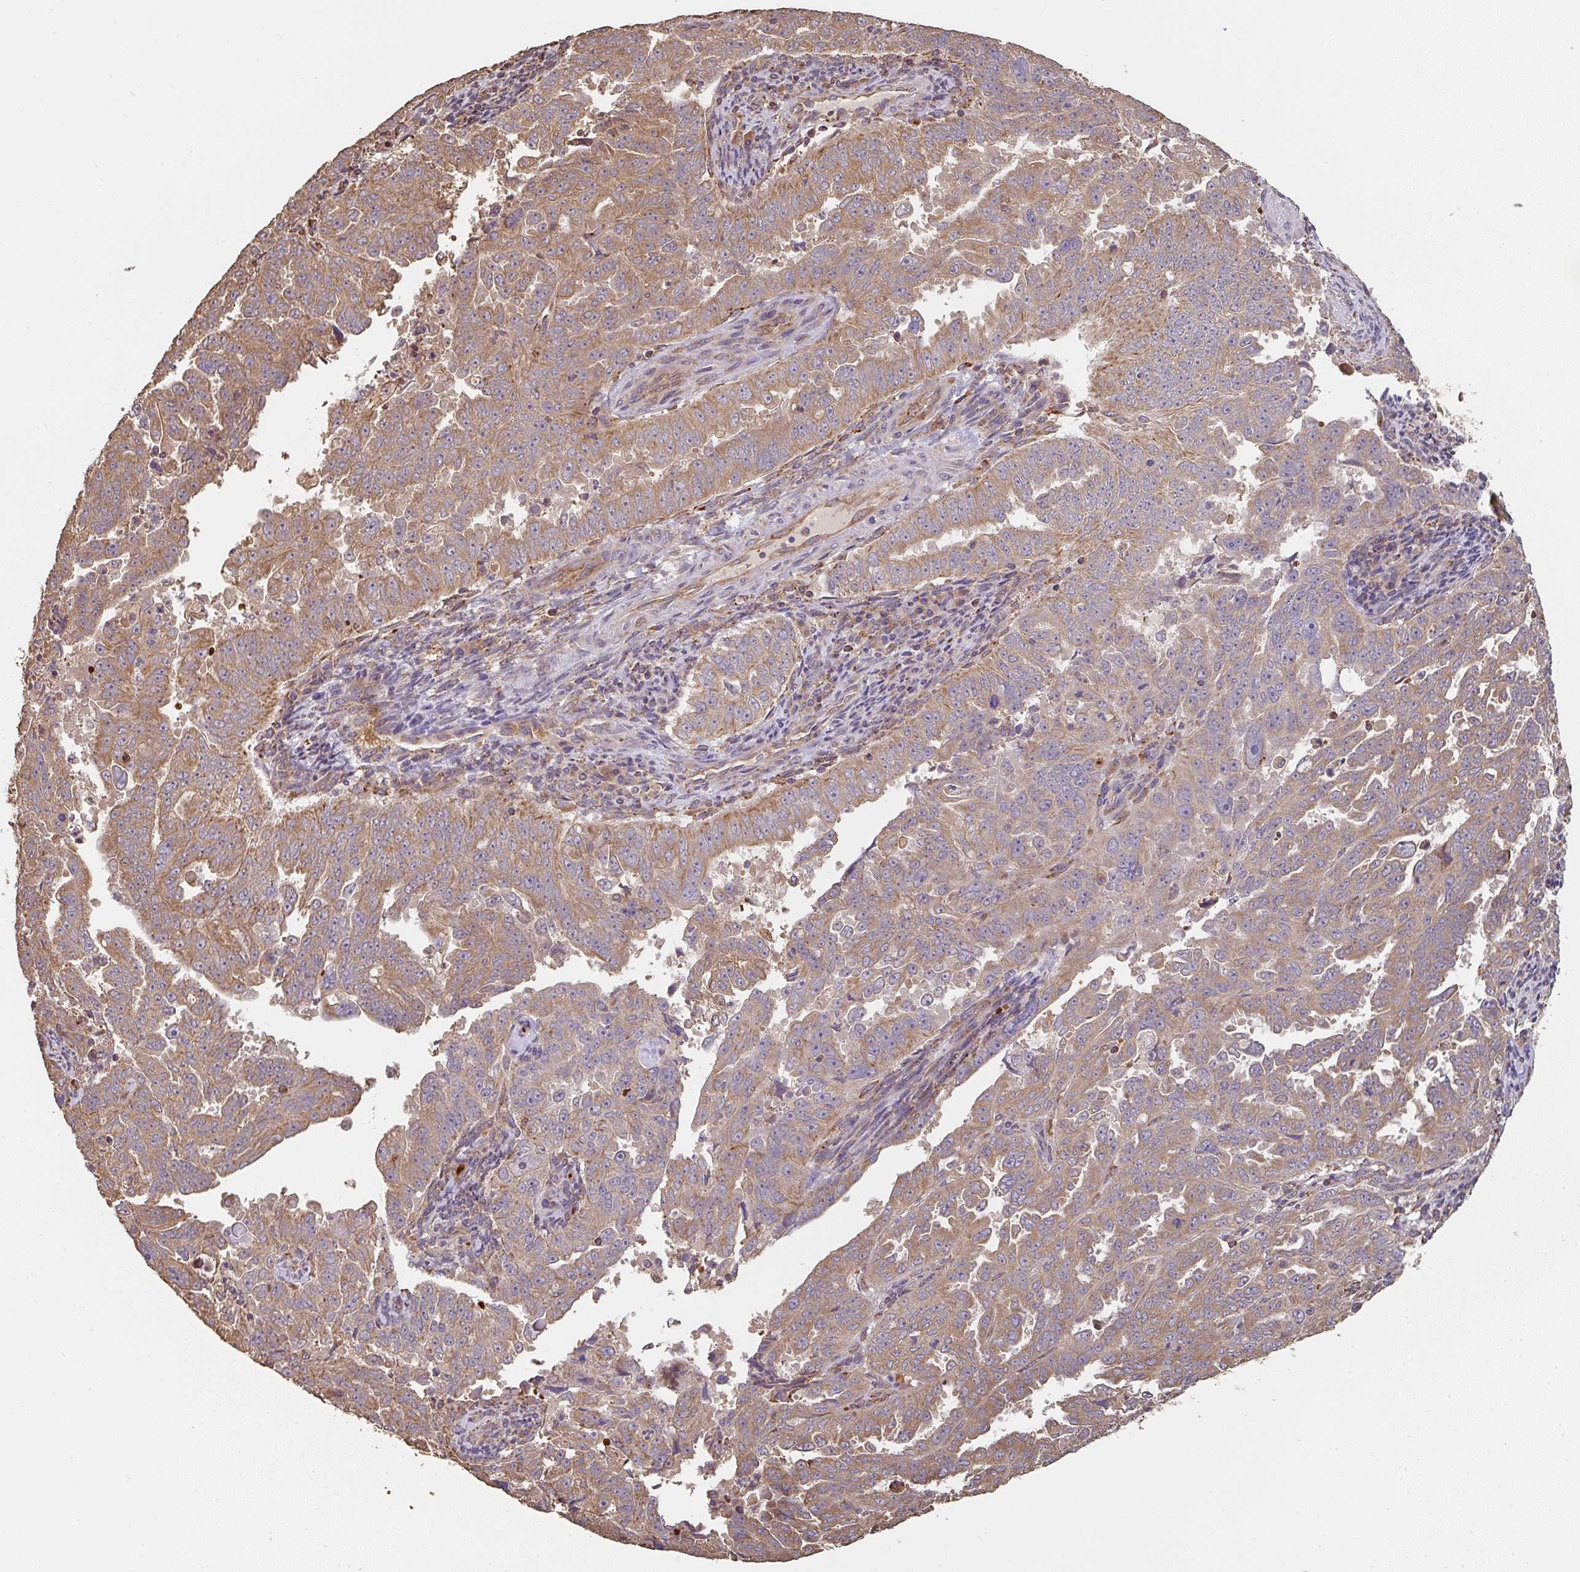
{"staining": {"intensity": "moderate", "quantity": ">75%", "location": "cytoplasmic/membranous"}, "tissue": "endometrial cancer", "cell_type": "Tumor cells", "image_type": "cancer", "snomed": [{"axis": "morphology", "description": "Adenocarcinoma, NOS"}, {"axis": "topography", "description": "Endometrium"}], "caption": "IHC (DAB) staining of endometrial adenocarcinoma displays moderate cytoplasmic/membranous protein staining in approximately >75% of tumor cells.", "gene": "POLG", "patient": {"sex": "female", "age": 65}}